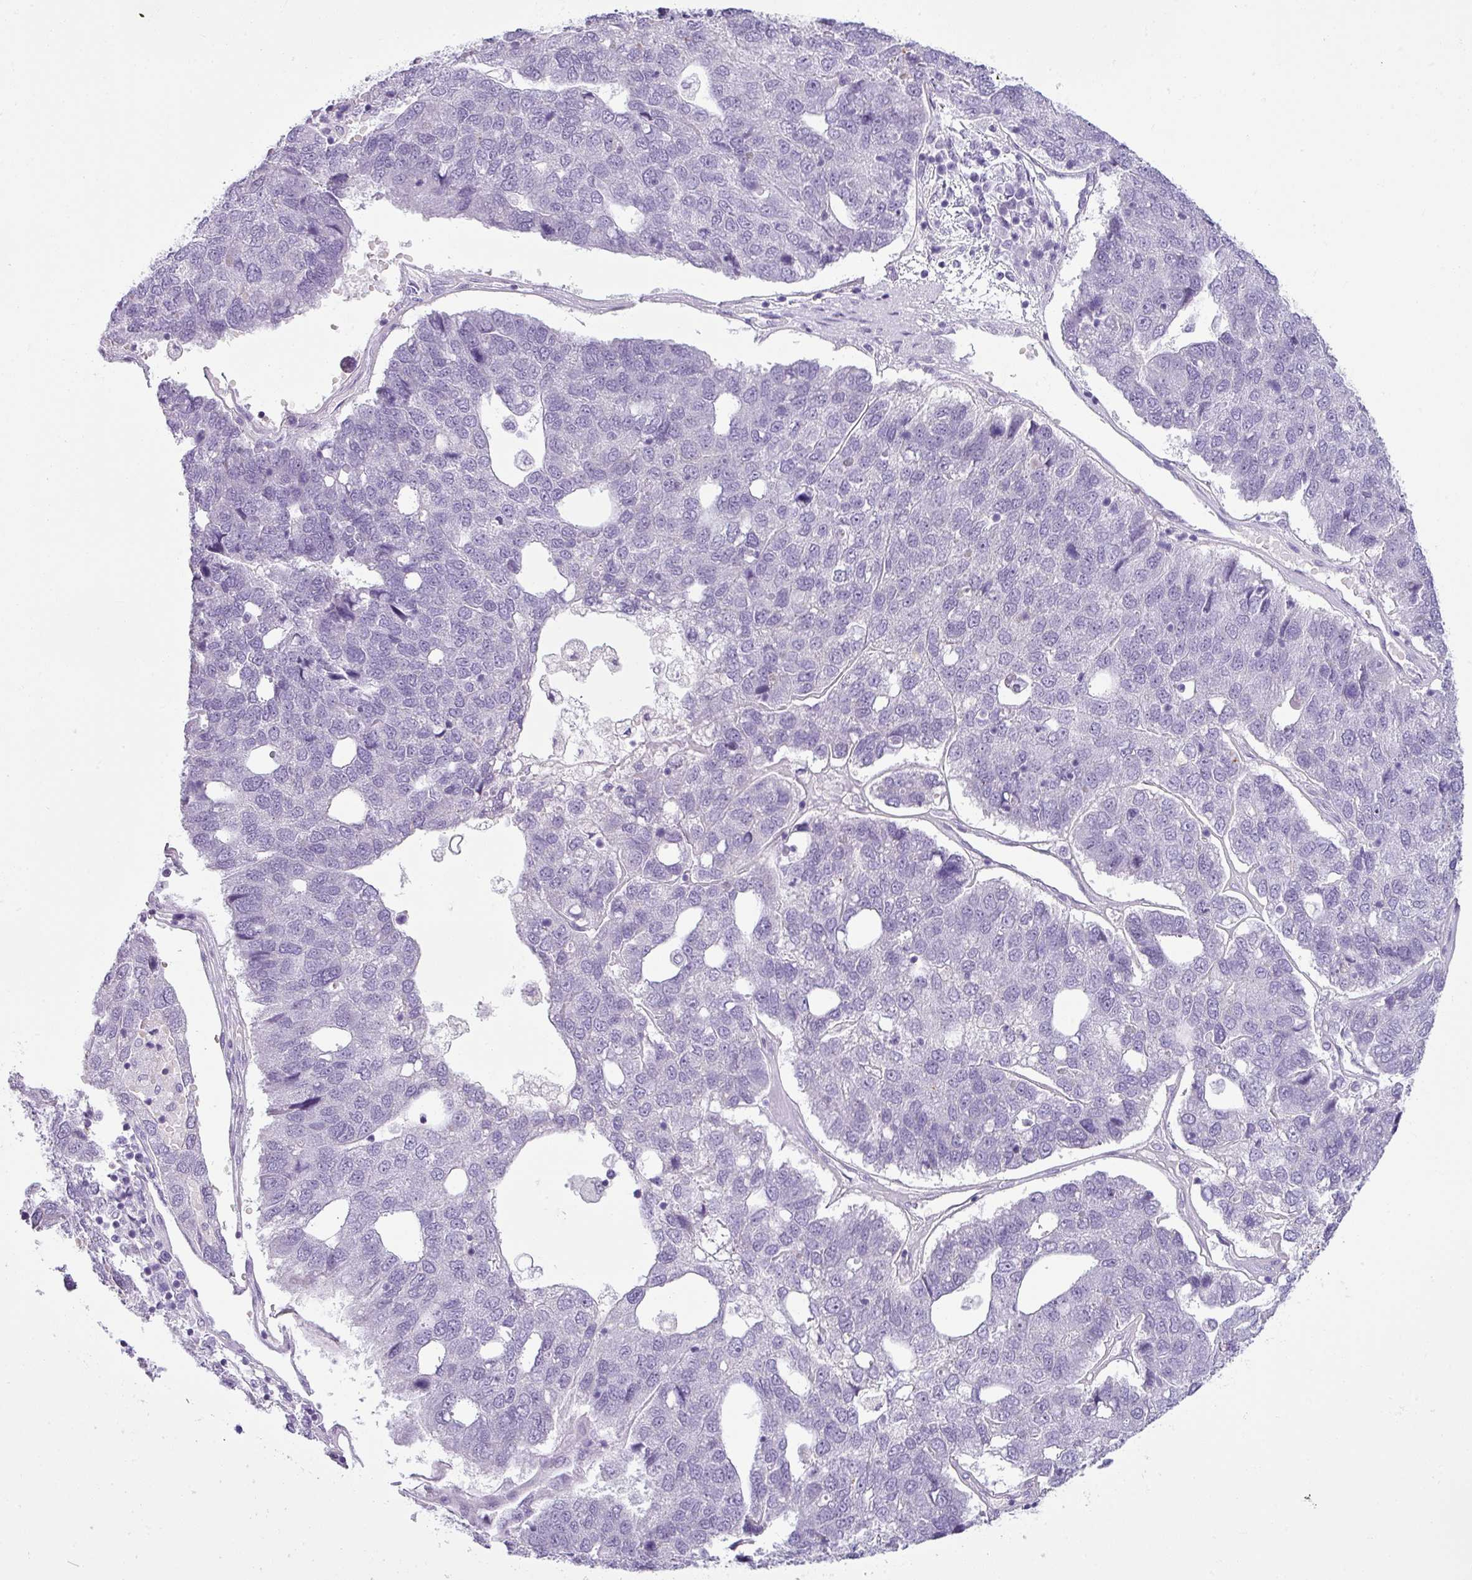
{"staining": {"intensity": "negative", "quantity": "none", "location": "none"}, "tissue": "pancreatic cancer", "cell_type": "Tumor cells", "image_type": "cancer", "snomed": [{"axis": "morphology", "description": "Adenocarcinoma, NOS"}, {"axis": "topography", "description": "Pancreas"}], "caption": "DAB immunohistochemical staining of human adenocarcinoma (pancreatic) demonstrates no significant staining in tumor cells. (Immunohistochemistry, brightfield microscopy, high magnification).", "gene": "CDH16", "patient": {"sex": "female", "age": 61}}